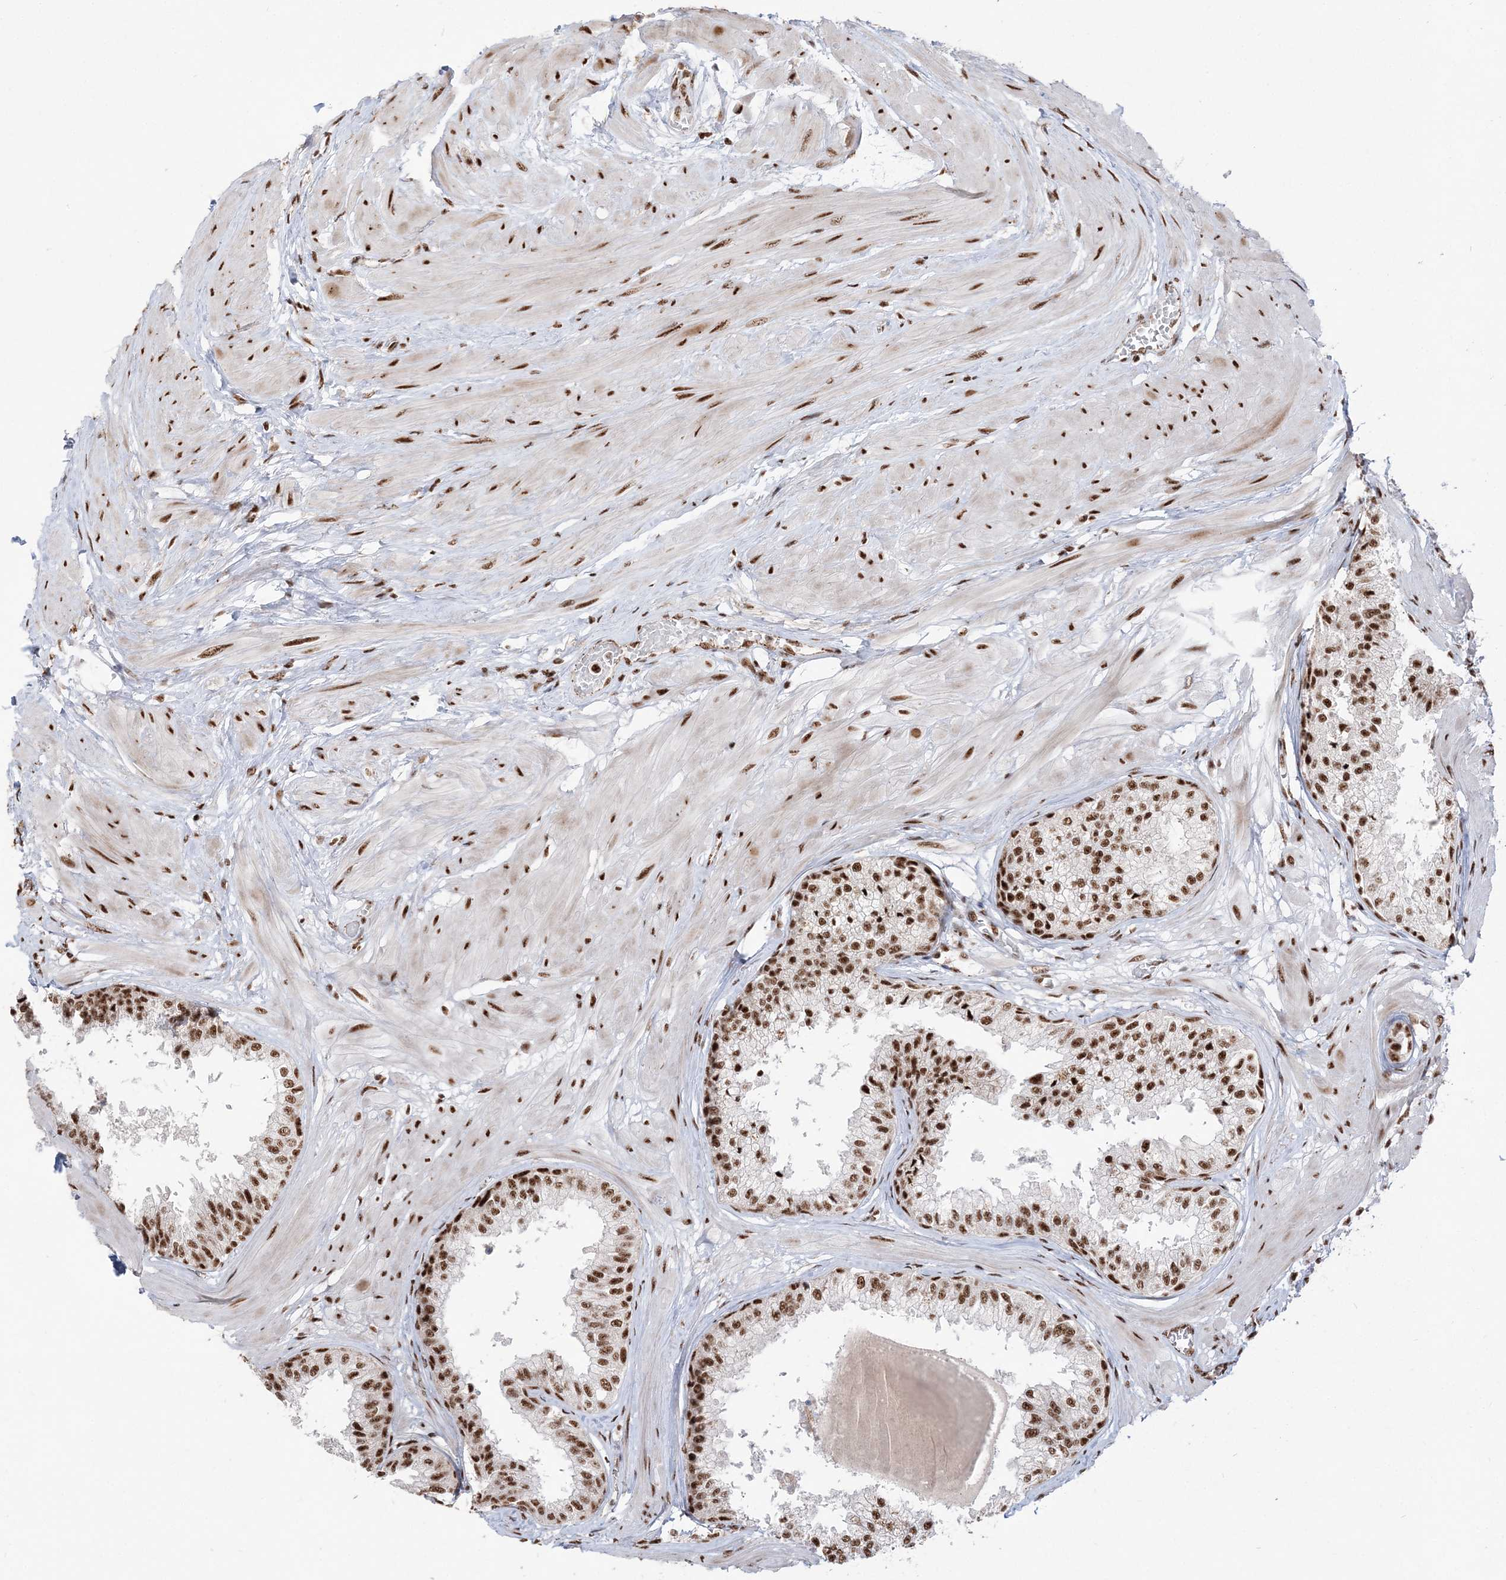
{"staining": {"intensity": "strong", "quantity": ">75%", "location": "nuclear"}, "tissue": "prostate", "cell_type": "Glandular cells", "image_type": "normal", "snomed": [{"axis": "morphology", "description": "Normal tissue, NOS"}, {"axis": "topography", "description": "Prostate"}], "caption": "Prostate stained with DAB (3,3'-diaminobenzidine) IHC demonstrates high levels of strong nuclear positivity in about >75% of glandular cells.", "gene": "RBM17", "patient": {"sex": "male", "age": 48}}